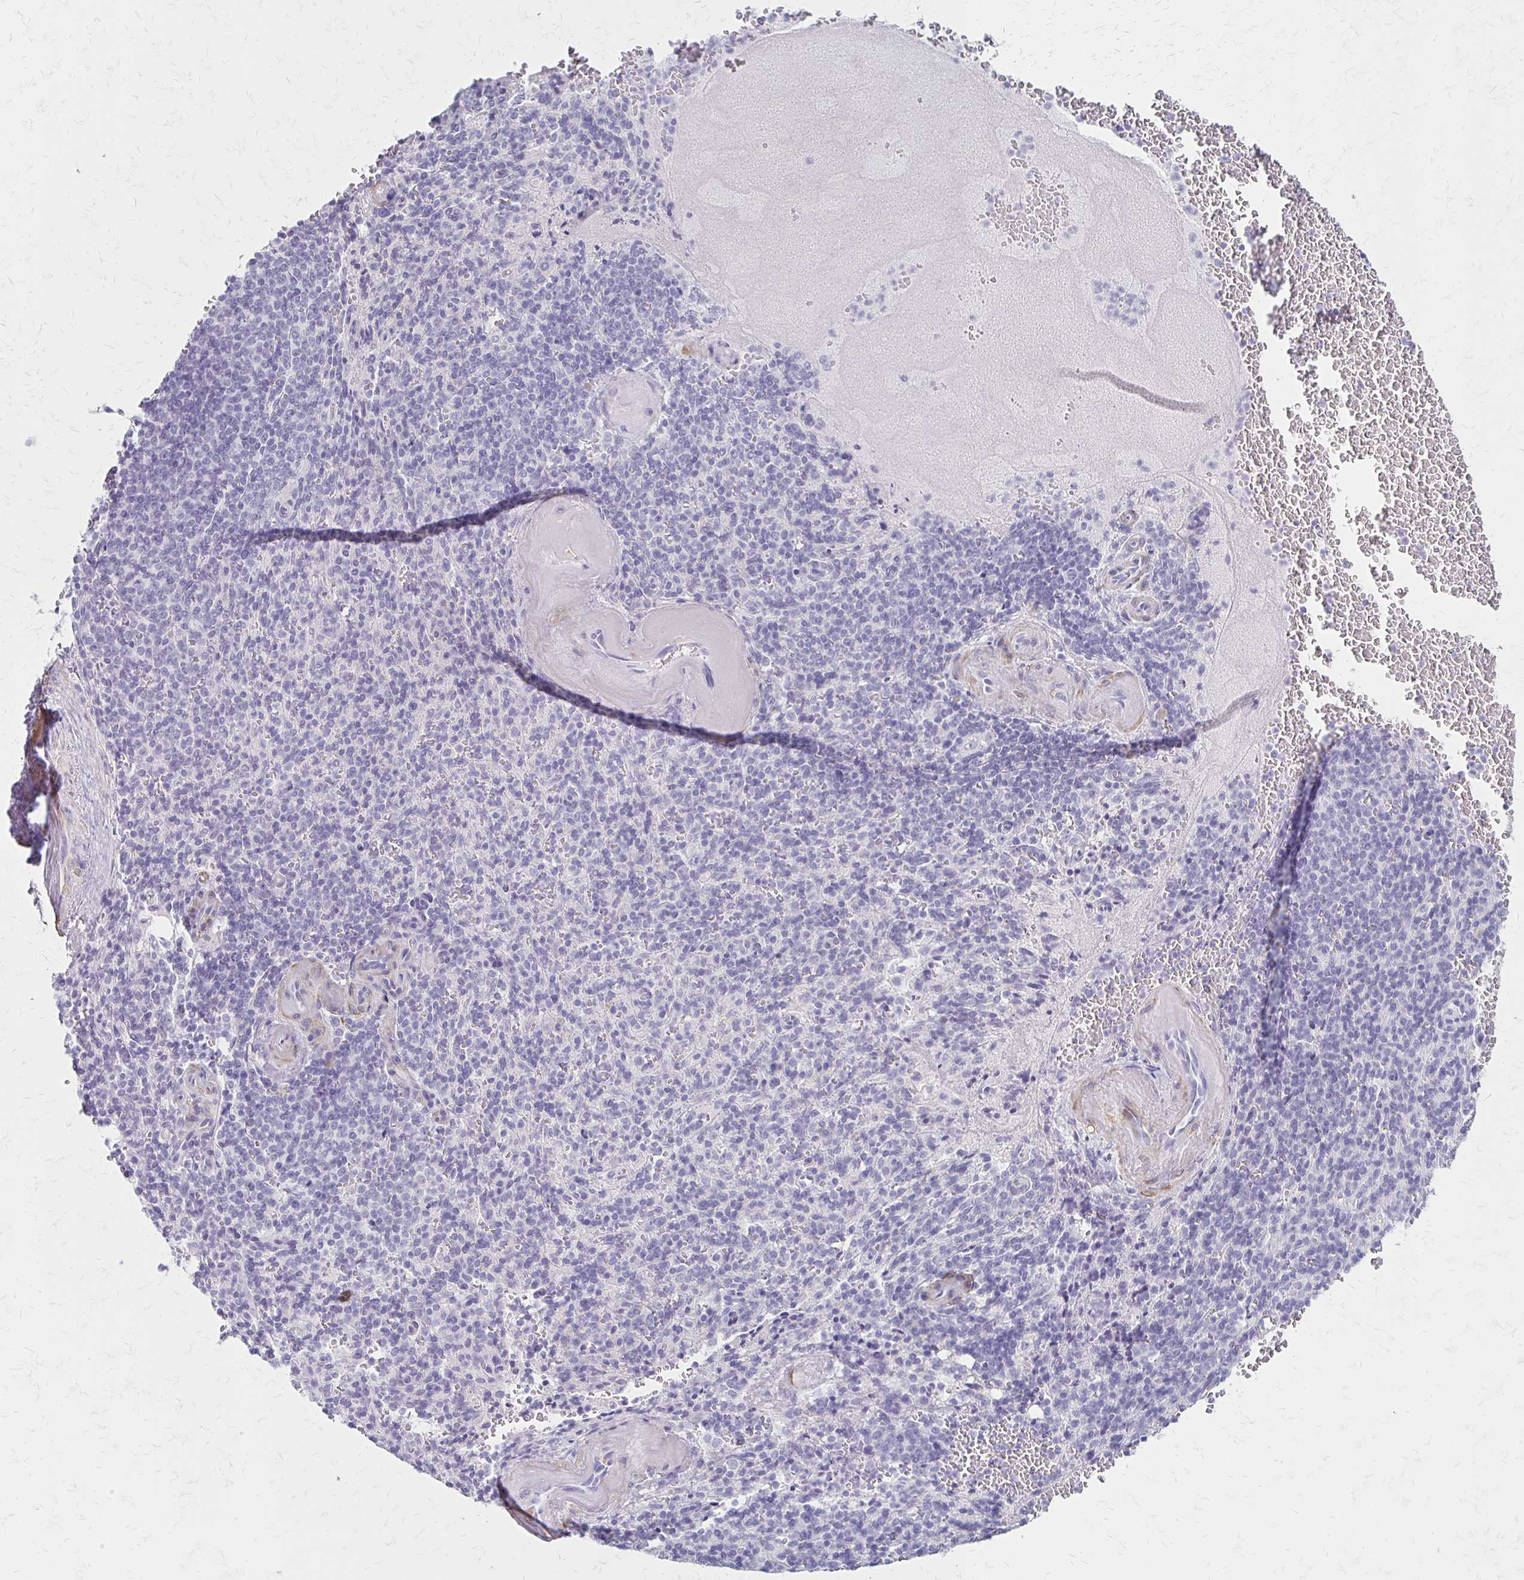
{"staining": {"intensity": "negative", "quantity": "none", "location": "none"}, "tissue": "spleen", "cell_type": "Cells in red pulp", "image_type": "normal", "snomed": [{"axis": "morphology", "description": "Normal tissue, NOS"}, {"axis": "topography", "description": "Spleen"}], "caption": "High power microscopy histopathology image of an IHC image of unremarkable spleen, revealing no significant expression in cells in red pulp. (DAB immunohistochemistry with hematoxylin counter stain).", "gene": "IVL", "patient": {"sex": "female", "age": 74}}